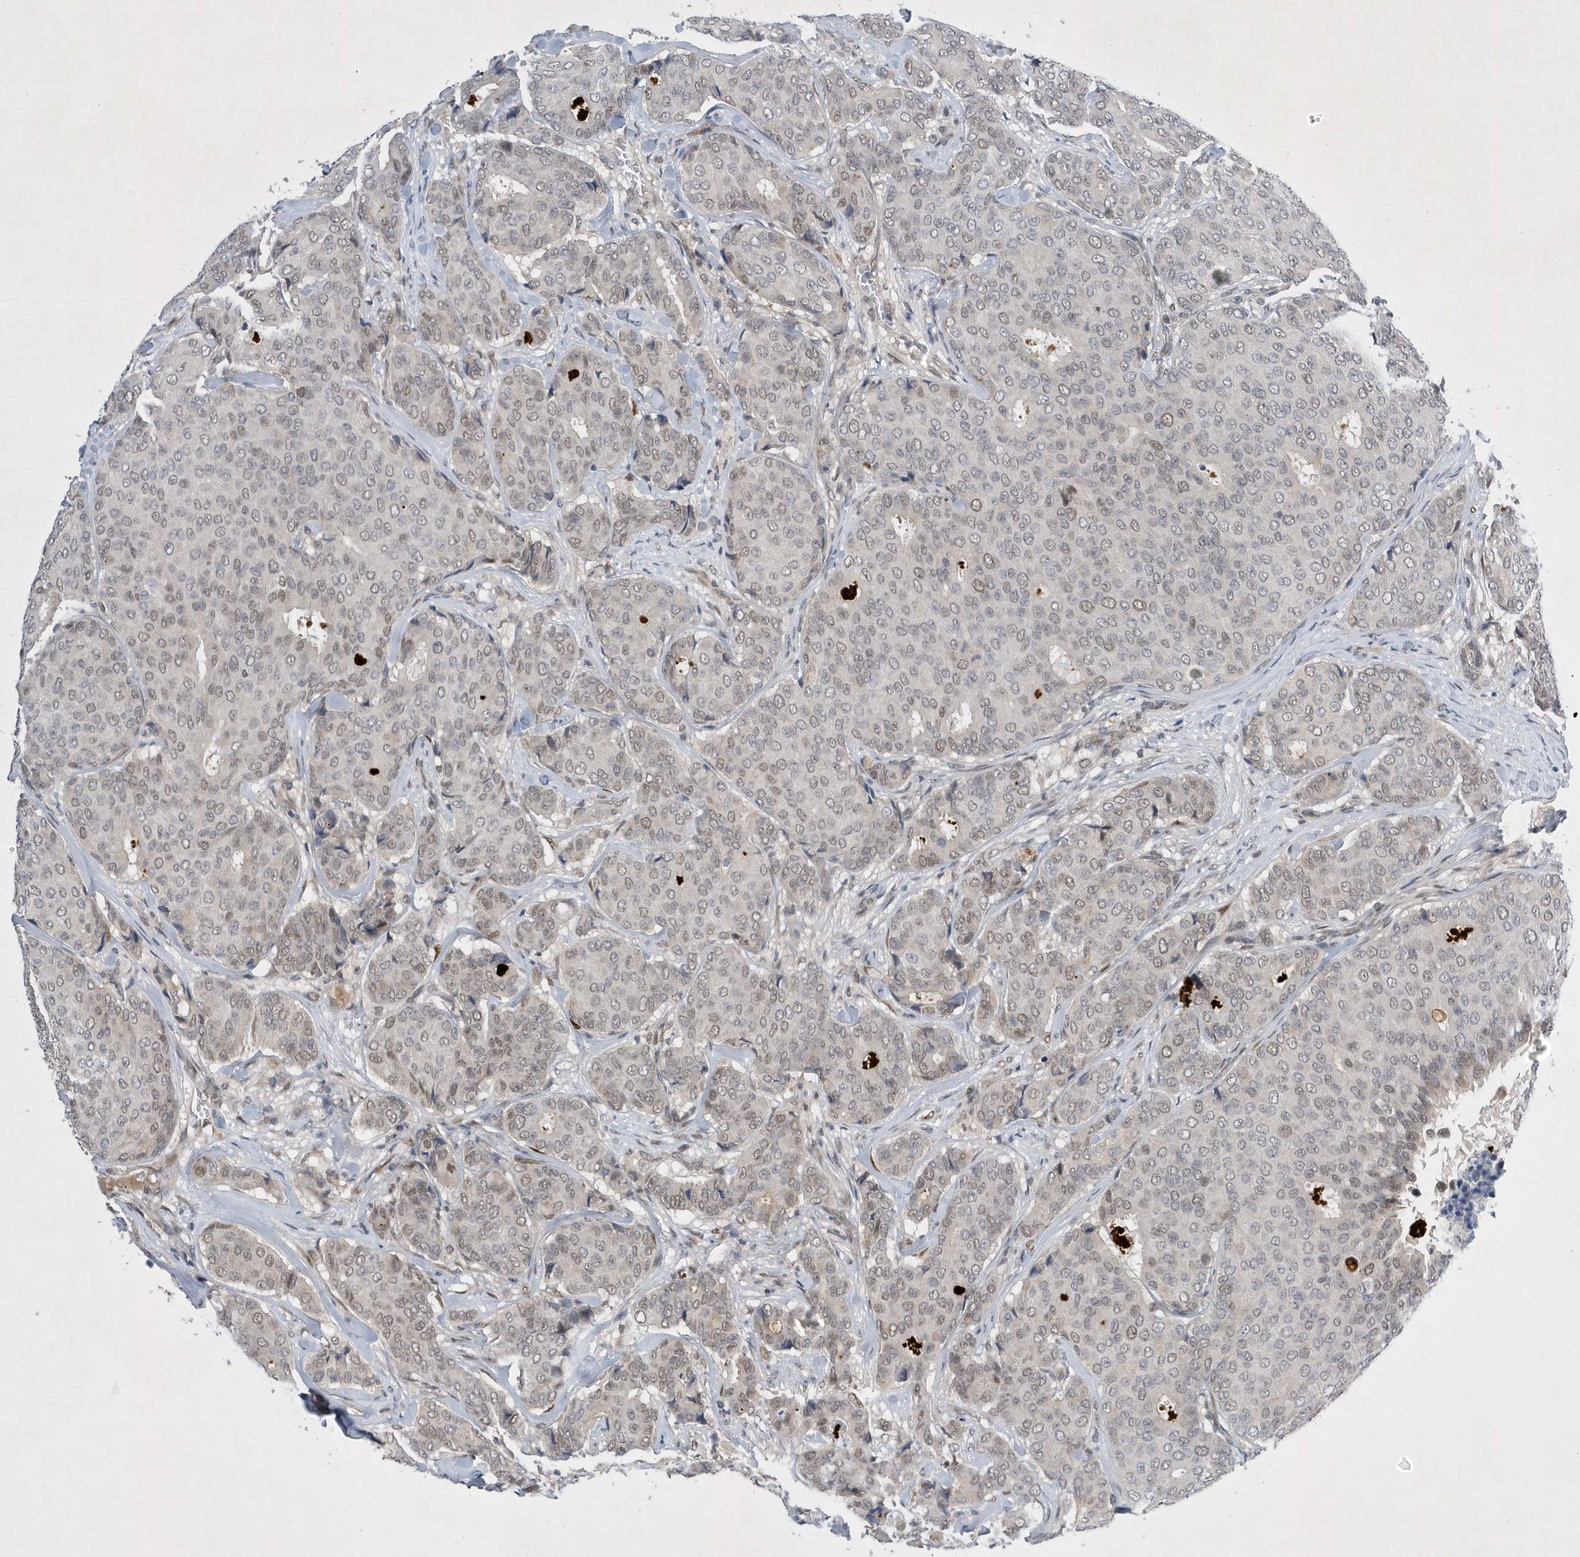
{"staining": {"intensity": "weak", "quantity": ">75%", "location": "nuclear"}, "tissue": "breast cancer", "cell_type": "Tumor cells", "image_type": "cancer", "snomed": [{"axis": "morphology", "description": "Duct carcinoma"}, {"axis": "topography", "description": "Breast"}], "caption": "Weak nuclear staining for a protein is seen in about >75% of tumor cells of breast cancer (infiltrating ductal carcinoma) using IHC.", "gene": "FAM217A", "patient": {"sex": "female", "age": 75}}